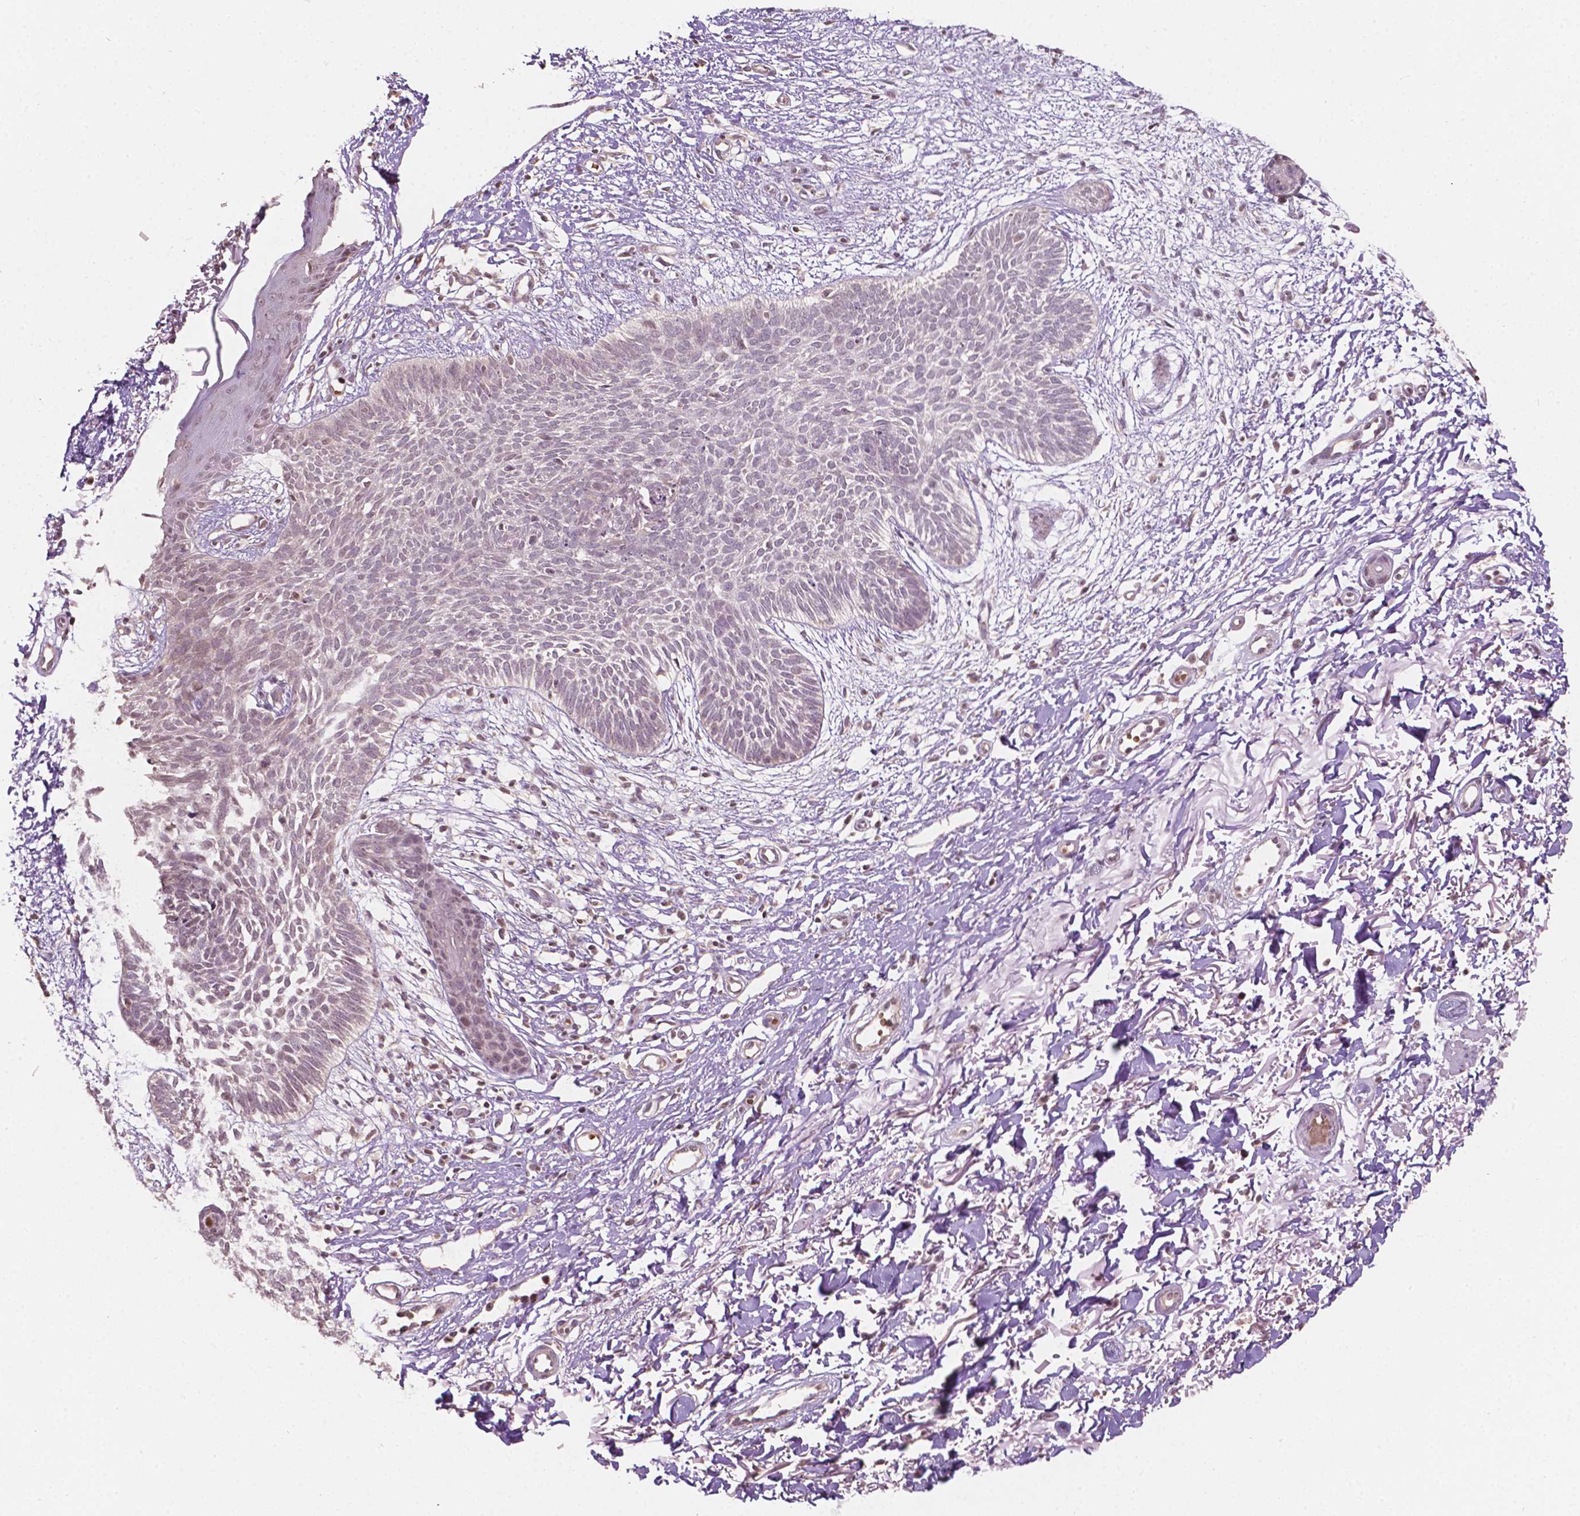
{"staining": {"intensity": "negative", "quantity": "none", "location": "none"}, "tissue": "skin cancer", "cell_type": "Tumor cells", "image_type": "cancer", "snomed": [{"axis": "morphology", "description": "Basal cell carcinoma"}, {"axis": "topography", "description": "Skin"}], "caption": "Immunohistochemical staining of human skin basal cell carcinoma reveals no significant staining in tumor cells.", "gene": "NOS1AP", "patient": {"sex": "female", "age": 84}}